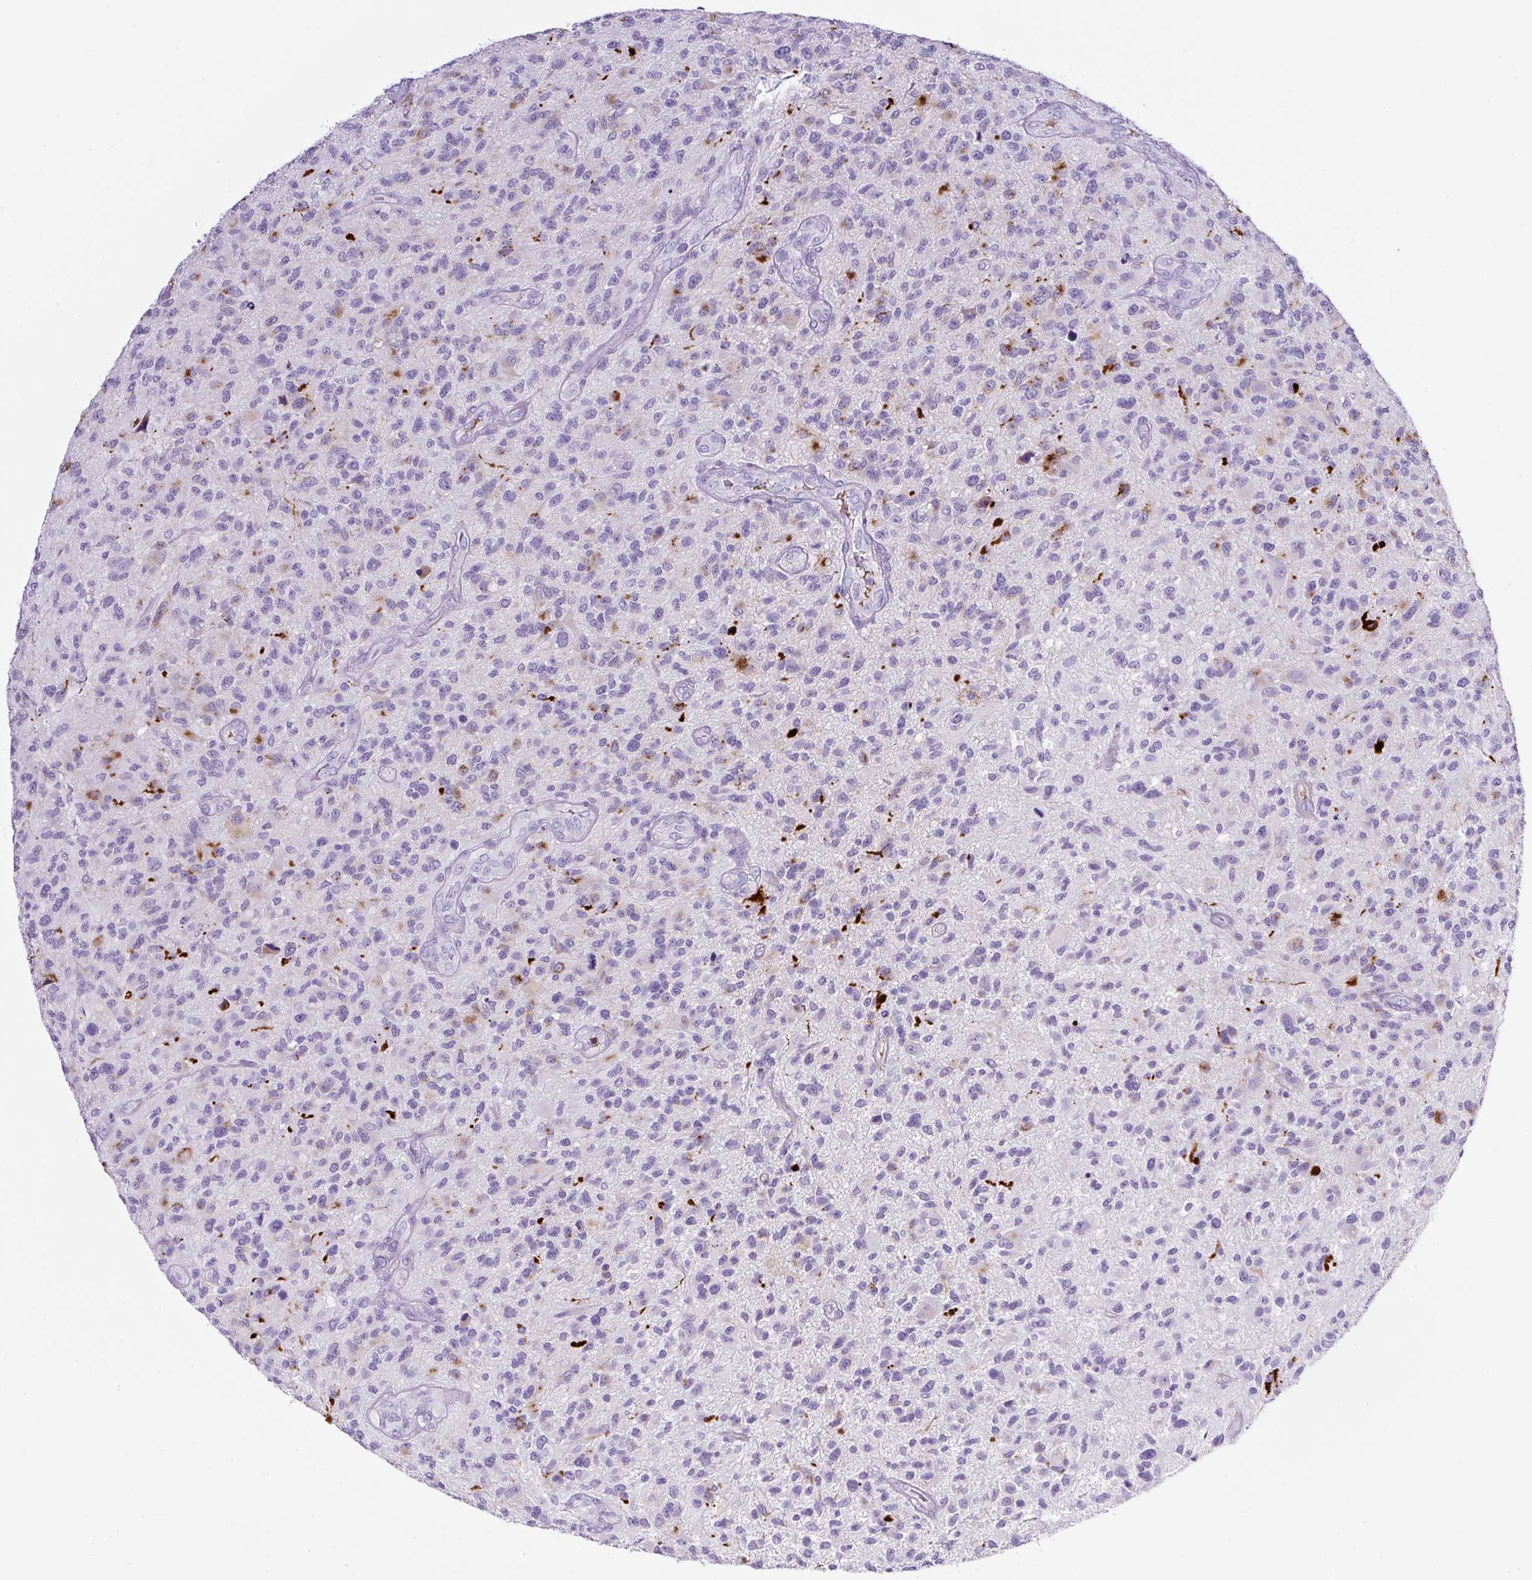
{"staining": {"intensity": "moderate", "quantity": "<25%", "location": "cytoplasmic/membranous"}, "tissue": "glioma", "cell_type": "Tumor cells", "image_type": "cancer", "snomed": [{"axis": "morphology", "description": "Glioma, malignant, High grade"}, {"axis": "topography", "description": "Brain"}], "caption": "Protein expression analysis of human high-grade glioma (malignant) reveals moderate cytoplasmic/membranous positivity in about <25% of tumor cells.", "gene": "TMEM200B", "patient": {"sex": "male", "age": 47}}